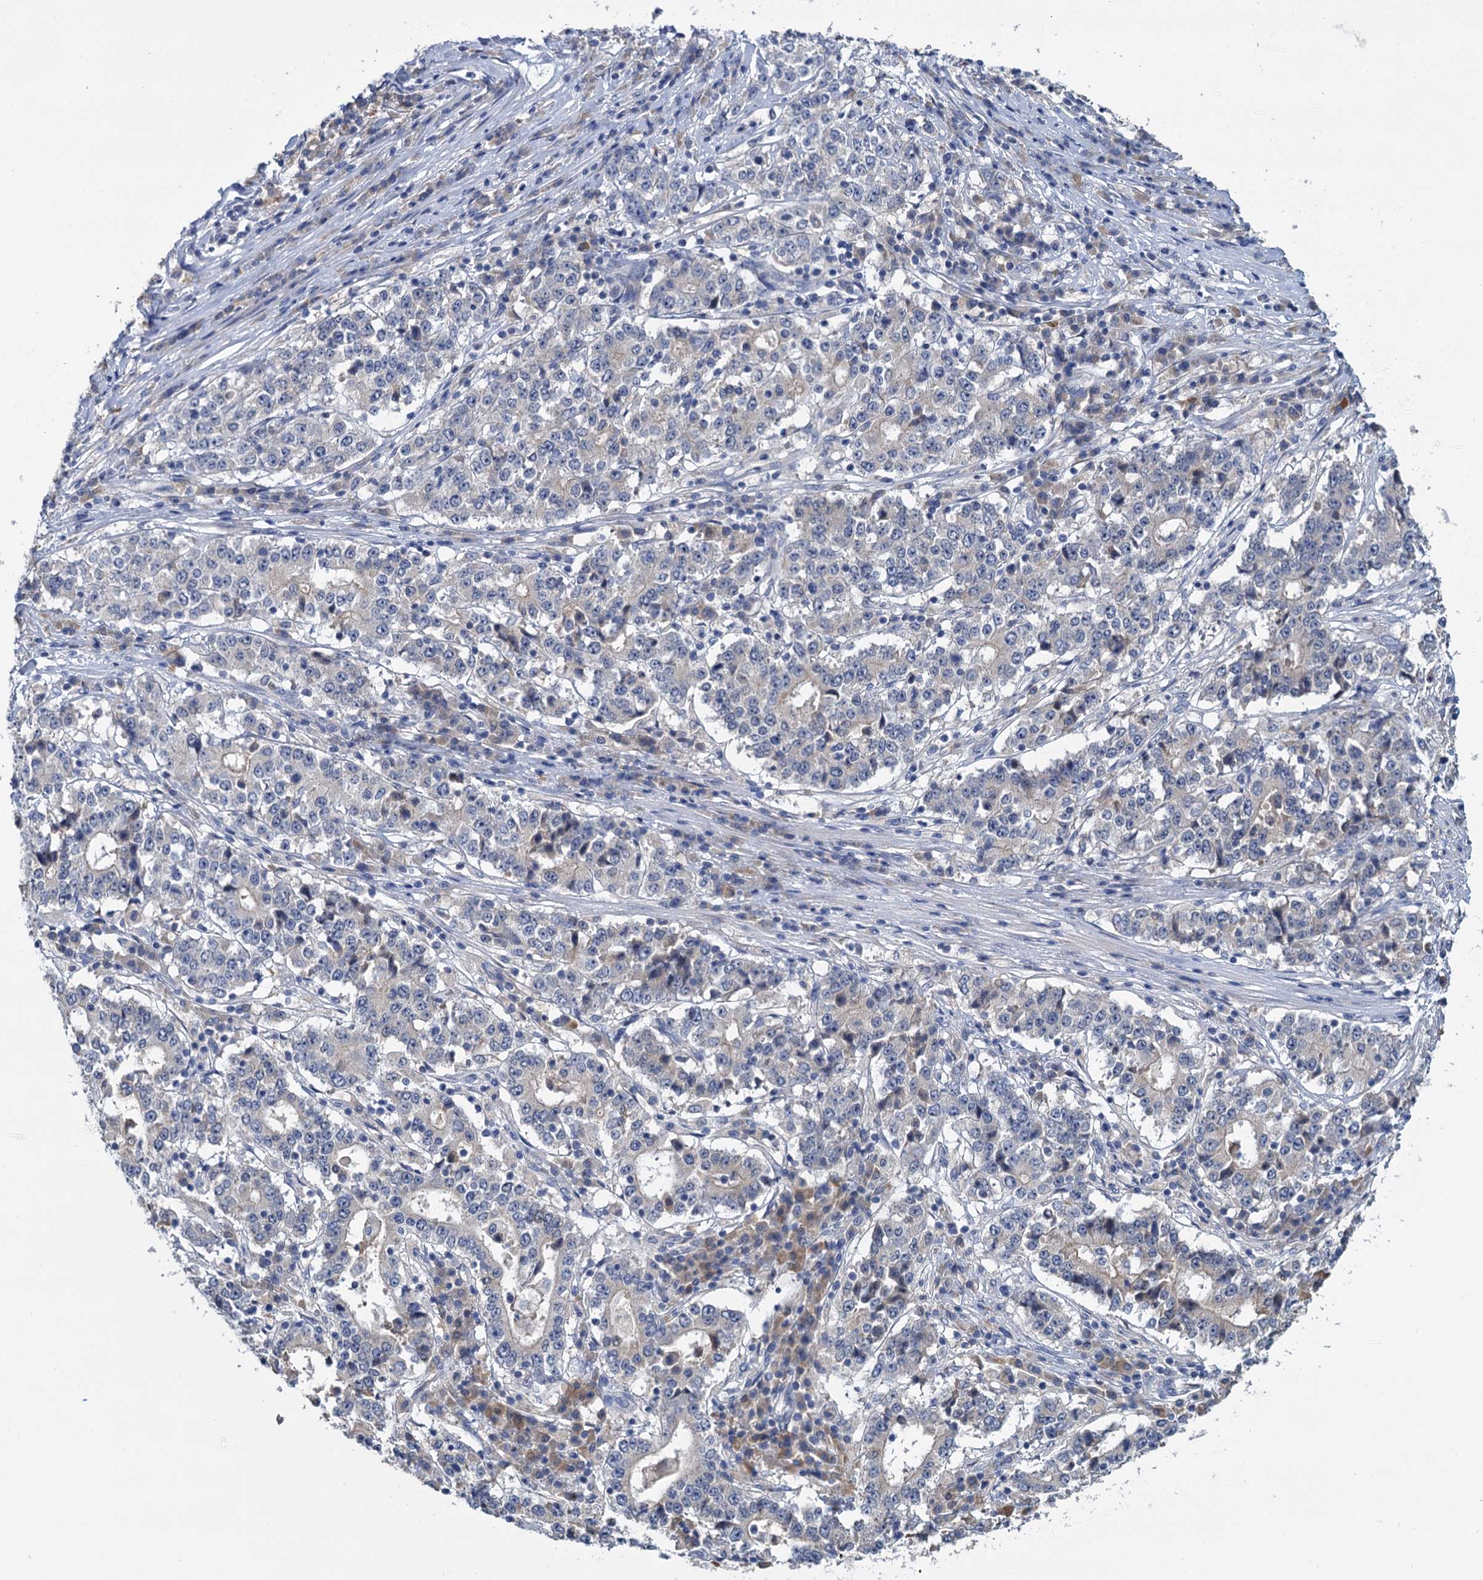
{"staining": {"intensity": "negative", "quantity": "none", "location": "none"}, "tissue": "stomach cancer", "cell_type": "Tumor cells", "image_type": "cancer", "snomed": [{"axis": "morphology", "description": "Adenocarcinoma, NOS"}, {"axis": "topography", "description": "Stomach"}], "caption": "High power microscopy image of an immunohistochemistry photomicrograph of stomach cancer, revealing no significant positivity in tumor cells.", "gene": "ANKRD42", "patient": {"sex": "male", "age": 59}}